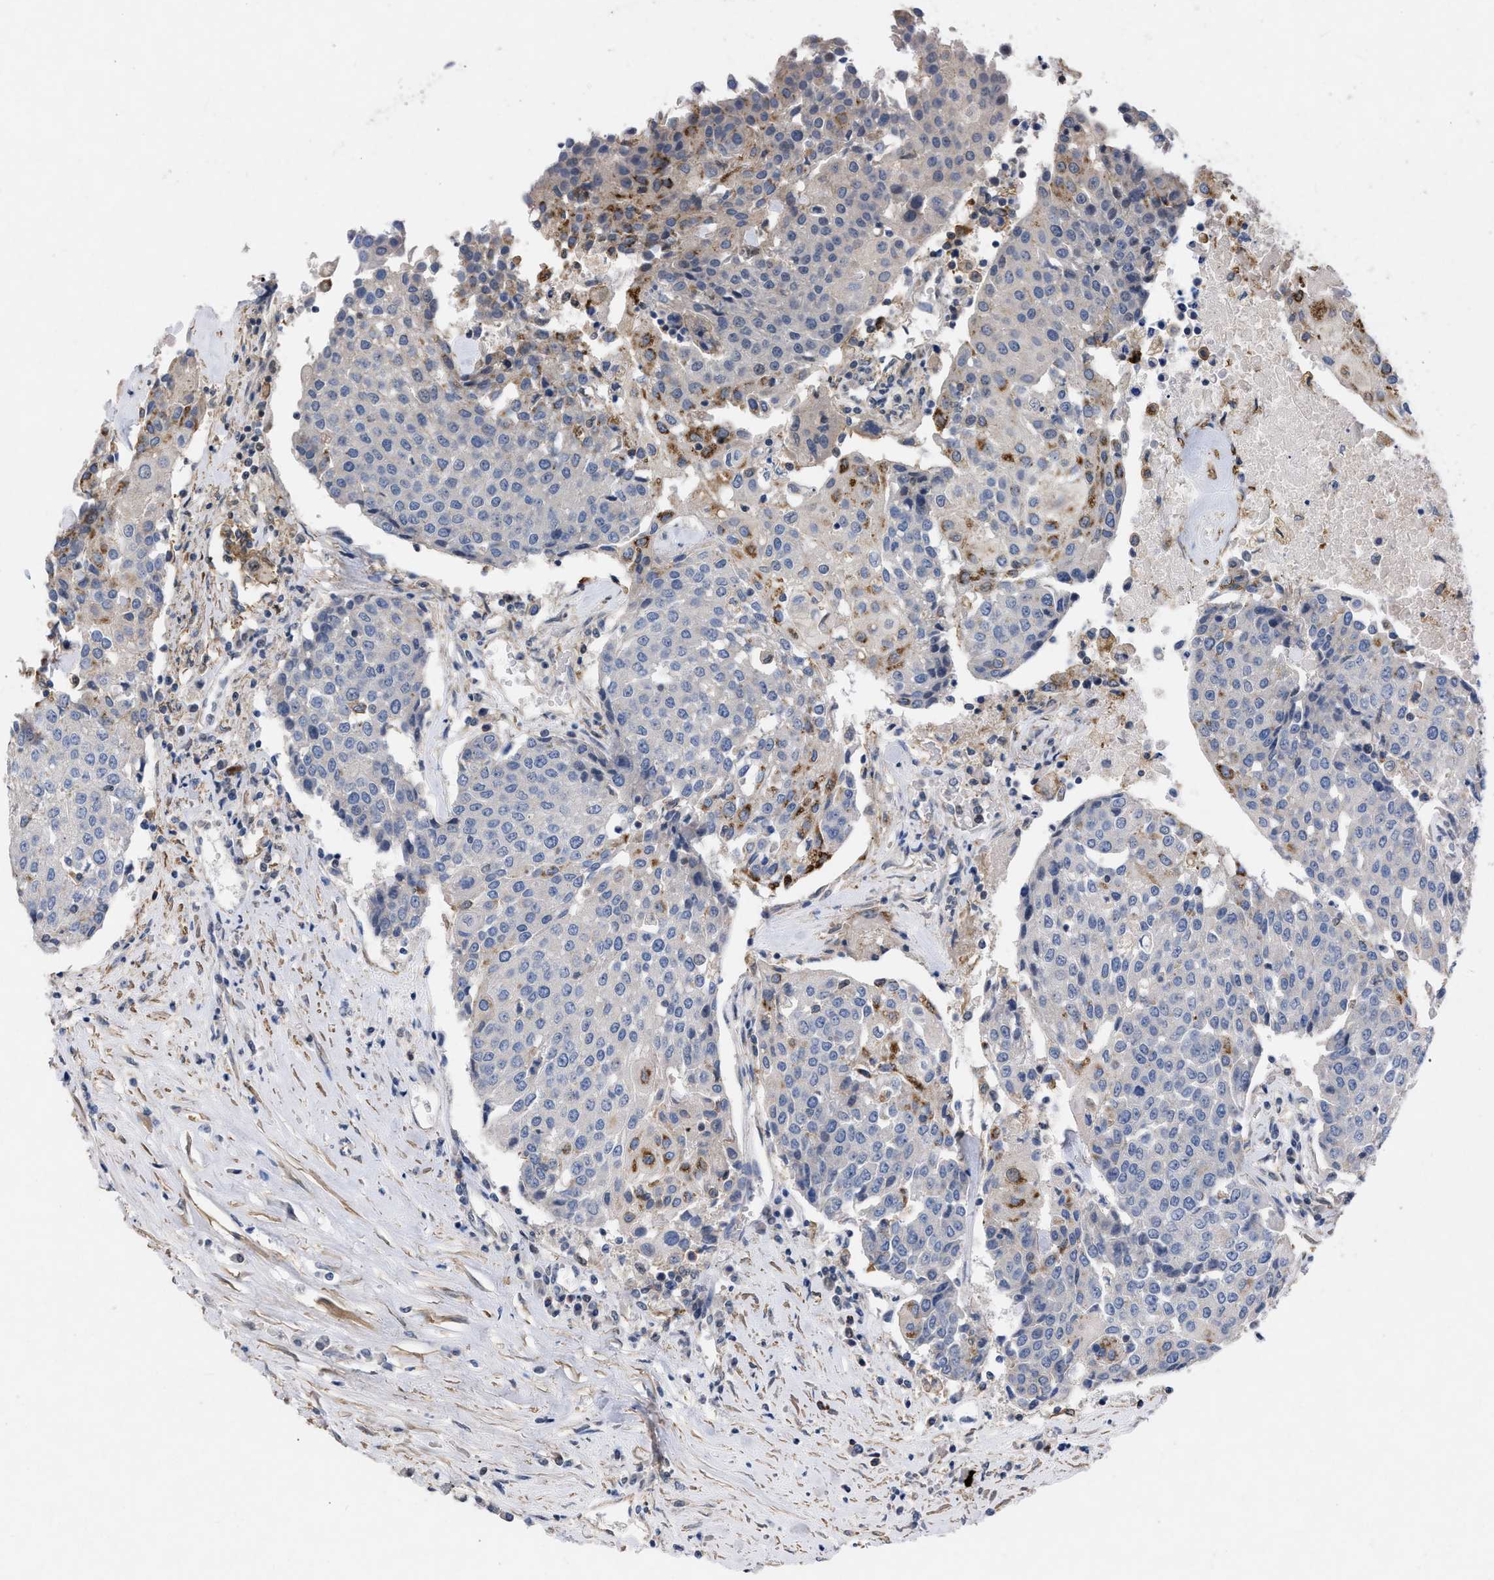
{"staining": {"intensity": "moderate", "quantity": "<25%", "location": "cytoplasmic/membranous"}, "tissue": "urothelial cancer", "cell_type": "Tumor cells", "image_type": "cancer", "snomed": [{"axis": "morphology", "description": "Urothelial carcinoma, High grade"}, {"axis": "topography", "description": "Urinary bladder"}], "caption": "Immunohistochemical staining of human high-grade urothelial carcinoma reveals low levels of moderate cytoplasmic/membranous expression in approximately <25% of tumor cells.", "gene": "TMEM131", "patient": {"sex": "female", "age": 85}}